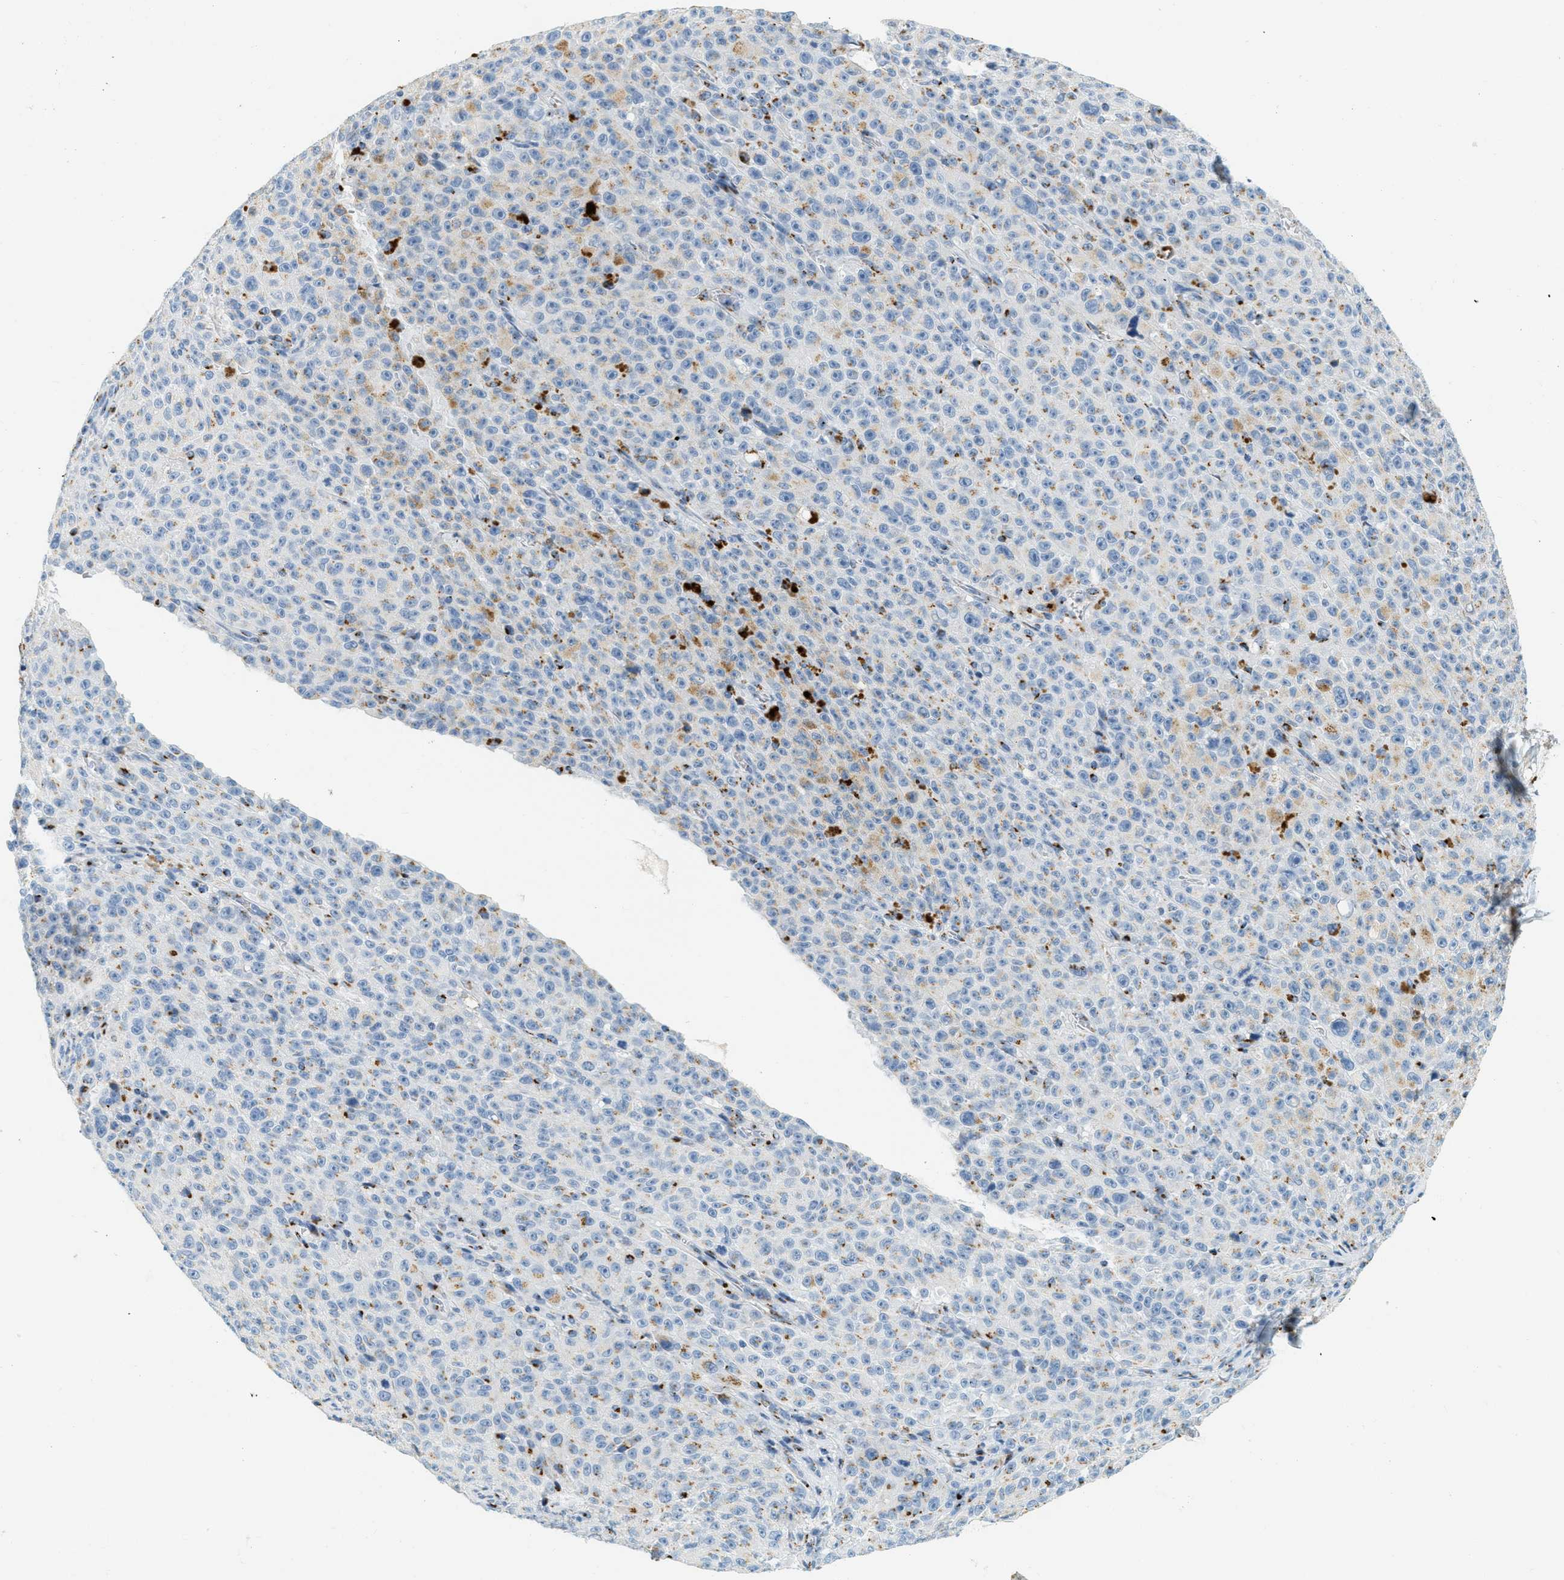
{"staining": {"intensity": "weak", "quantity": "<25%", "location": "cytoplasmic/membranous"}, "tissue": "melanoma", "cell_type": "Tumor cells", "image_type": "cancer", "snomed": [{"axis": "morphology", "description": "Malignant melanoma, NOS"}, {"axis": "topography", "description": "Skin"}], "caption": "Malignant melanoma stained for a protein using IHC displays no staining tumor cells.", "gene": "ENTPD4", "patient": {"sex": "female", "age": 82}}